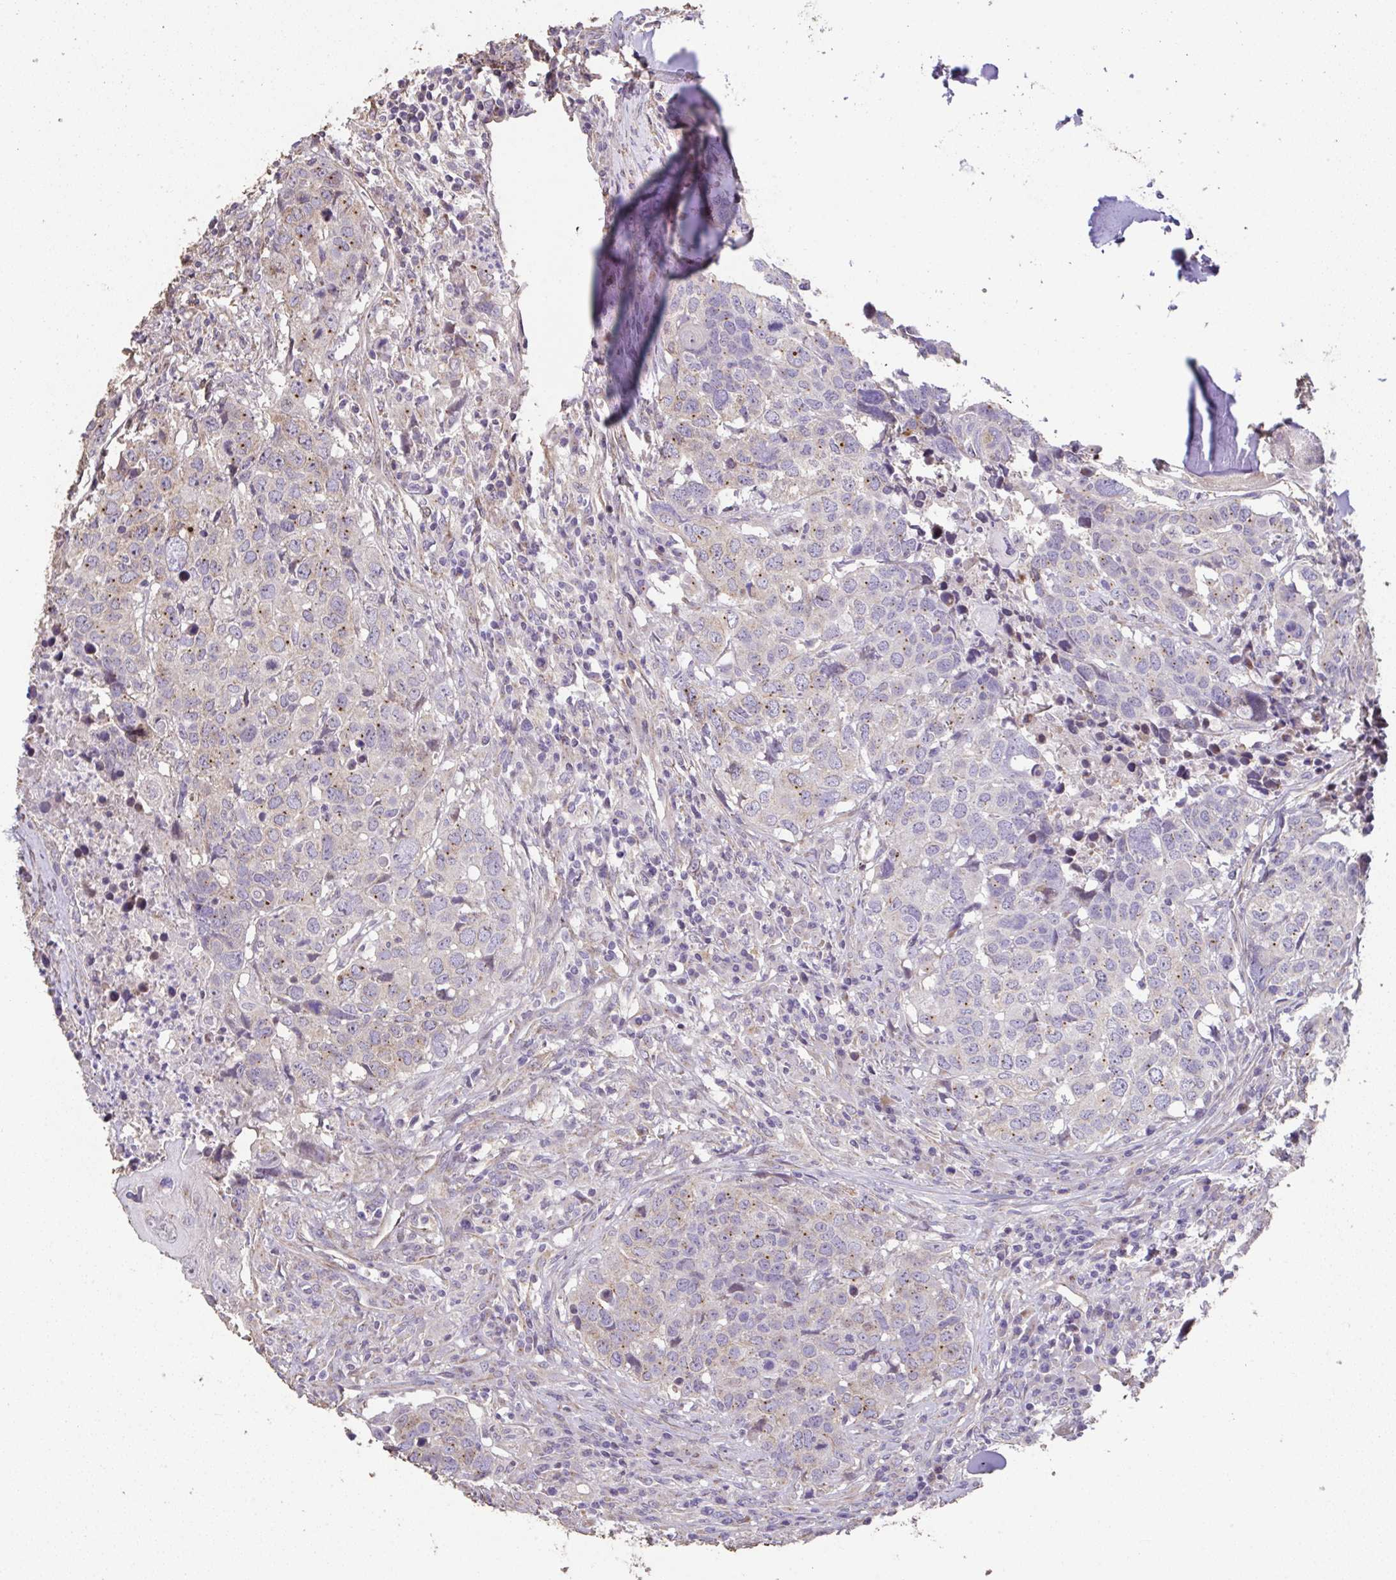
{"staining": {"intensity": "weak", "quantity": "25%-75%", "location": "cytoplasmic/membranous"}, "tissue": "head and neck cancer", "cell_type": "Tumor cells", "image_type": "cancer", "snomed": [{"axis": "morphology", "description": "Normal tissue, NOS"}, {"axis": "morphology", "description": "Squamous cell carcinoma, NOS"}, {"axis": "topography", "description": "Skeletal muscle"}, {"axis": "topography", "description": "Vascular tissue"}, {"axis": "topography", "description": "Peripheral nerve tissue"}, {"axis": "topography", "description": "Head-Neck"}], "caption": "High-magnification brightfield microscopy of head and neck squamous cell carcinoma stained with DAB (brown) and counterstained with hematoxylin (blue). tumor cells exhibit weak cytoplasmic/membranous staining is appreciated in about25%-75% of cells. (DAB IHC with brightfield microscopy, high magnification).", "gene": "RUNDC3B", "patient": {"sex": "male", "age": 66}}